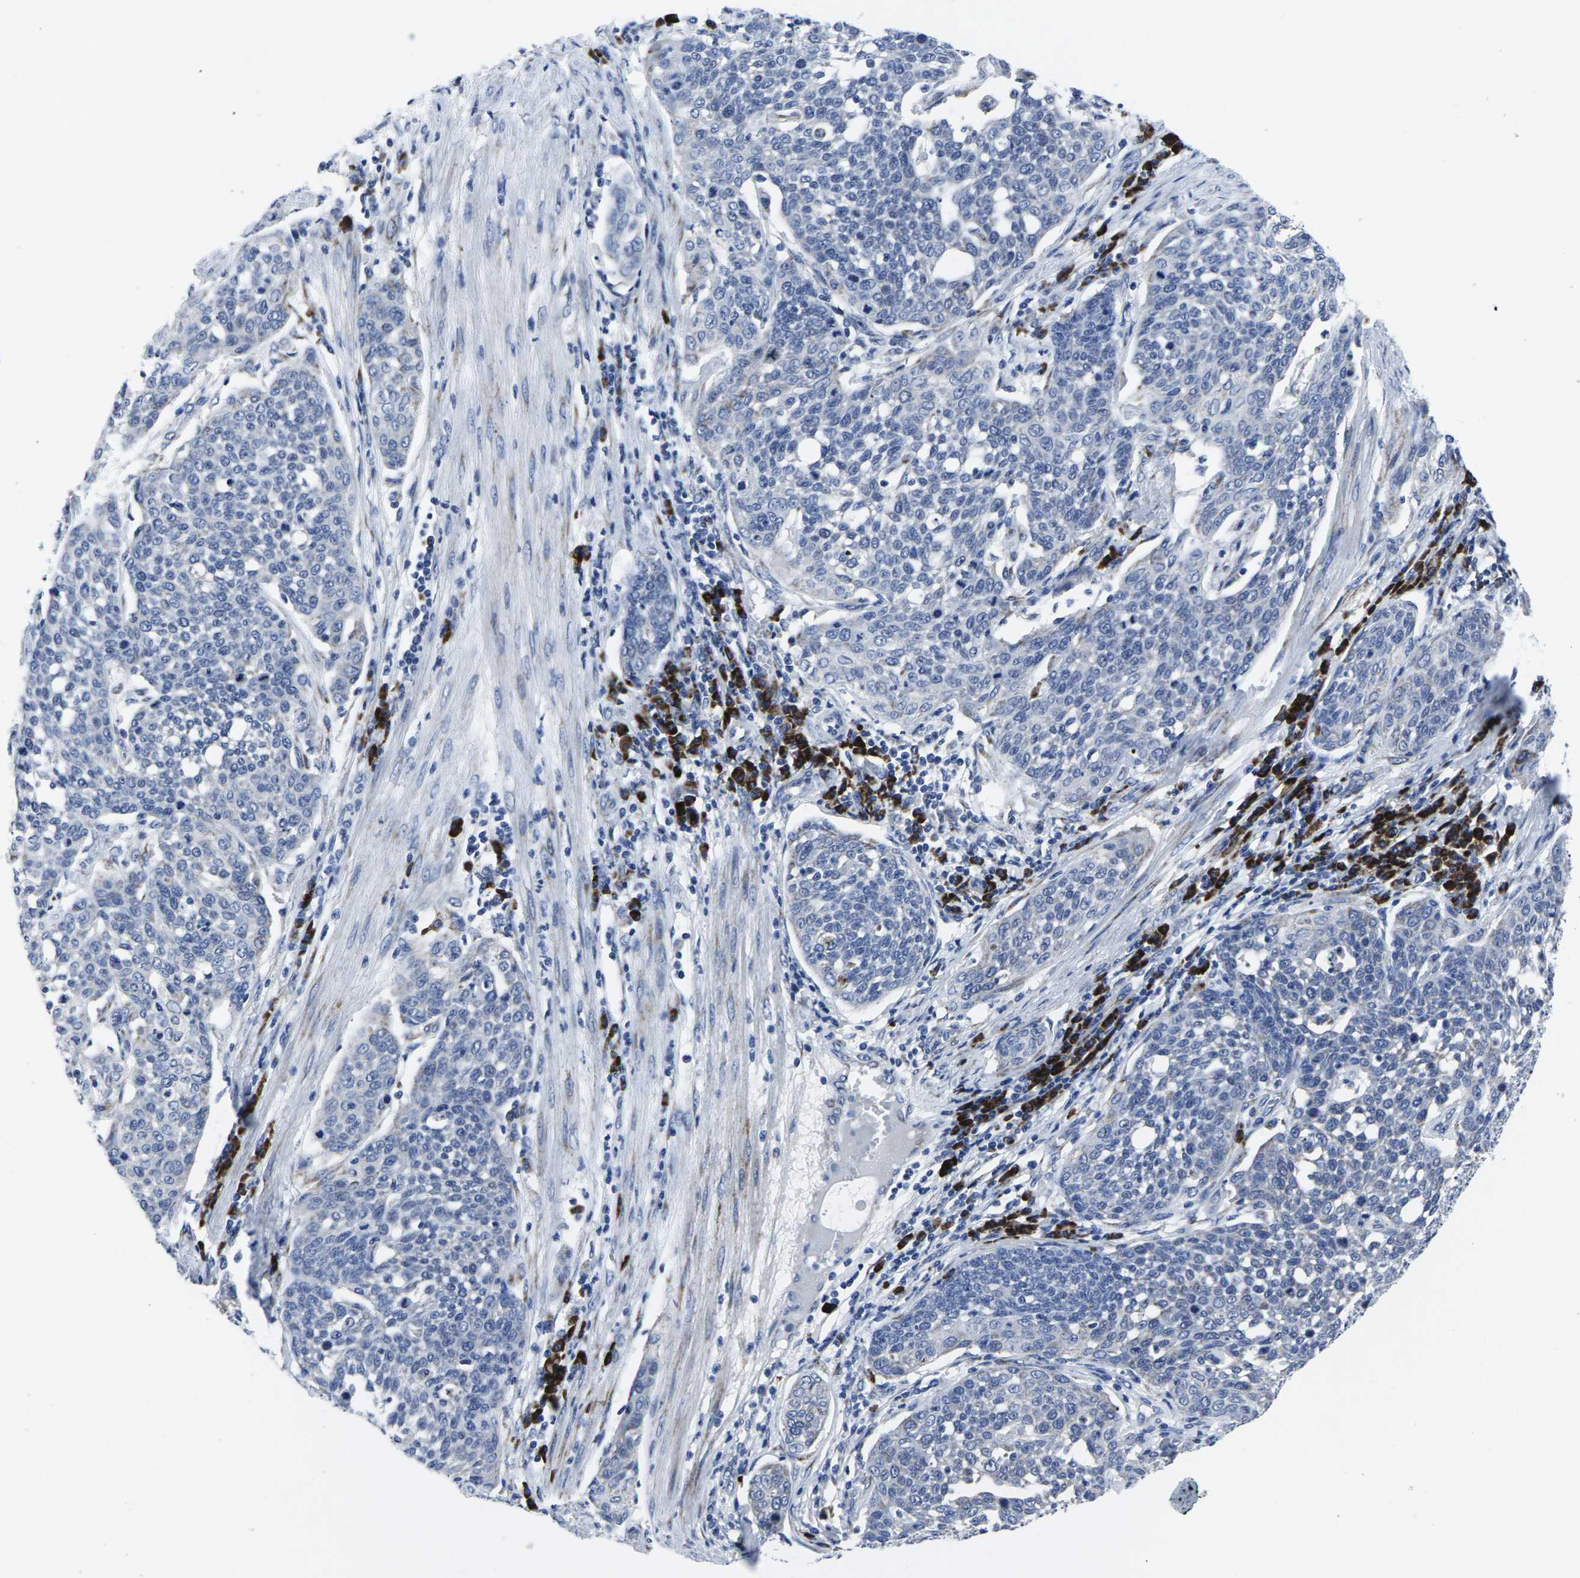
{"staining": {"intensity": "negative", "quantity": "none", "location": "none"}, "tissue": "cervical cancer", "cell_type": "Tumor cells", "image_type": "cancer", "snomed": [{"axis": "morphology", "description": "Squamous cell carcinoma, NOS"}, {"axis": "topography", "description": "Cervix"}], "caption": "An immunohistochemistry (IHC) histopathology image of cervical cancer (squamous cell carcinoma) is shown. There is no staining in tumor cells of cervical cancer (squamous cell carcinoma).", "gene": "RPN1", "patient": {"sex": "female", "age": 34}}